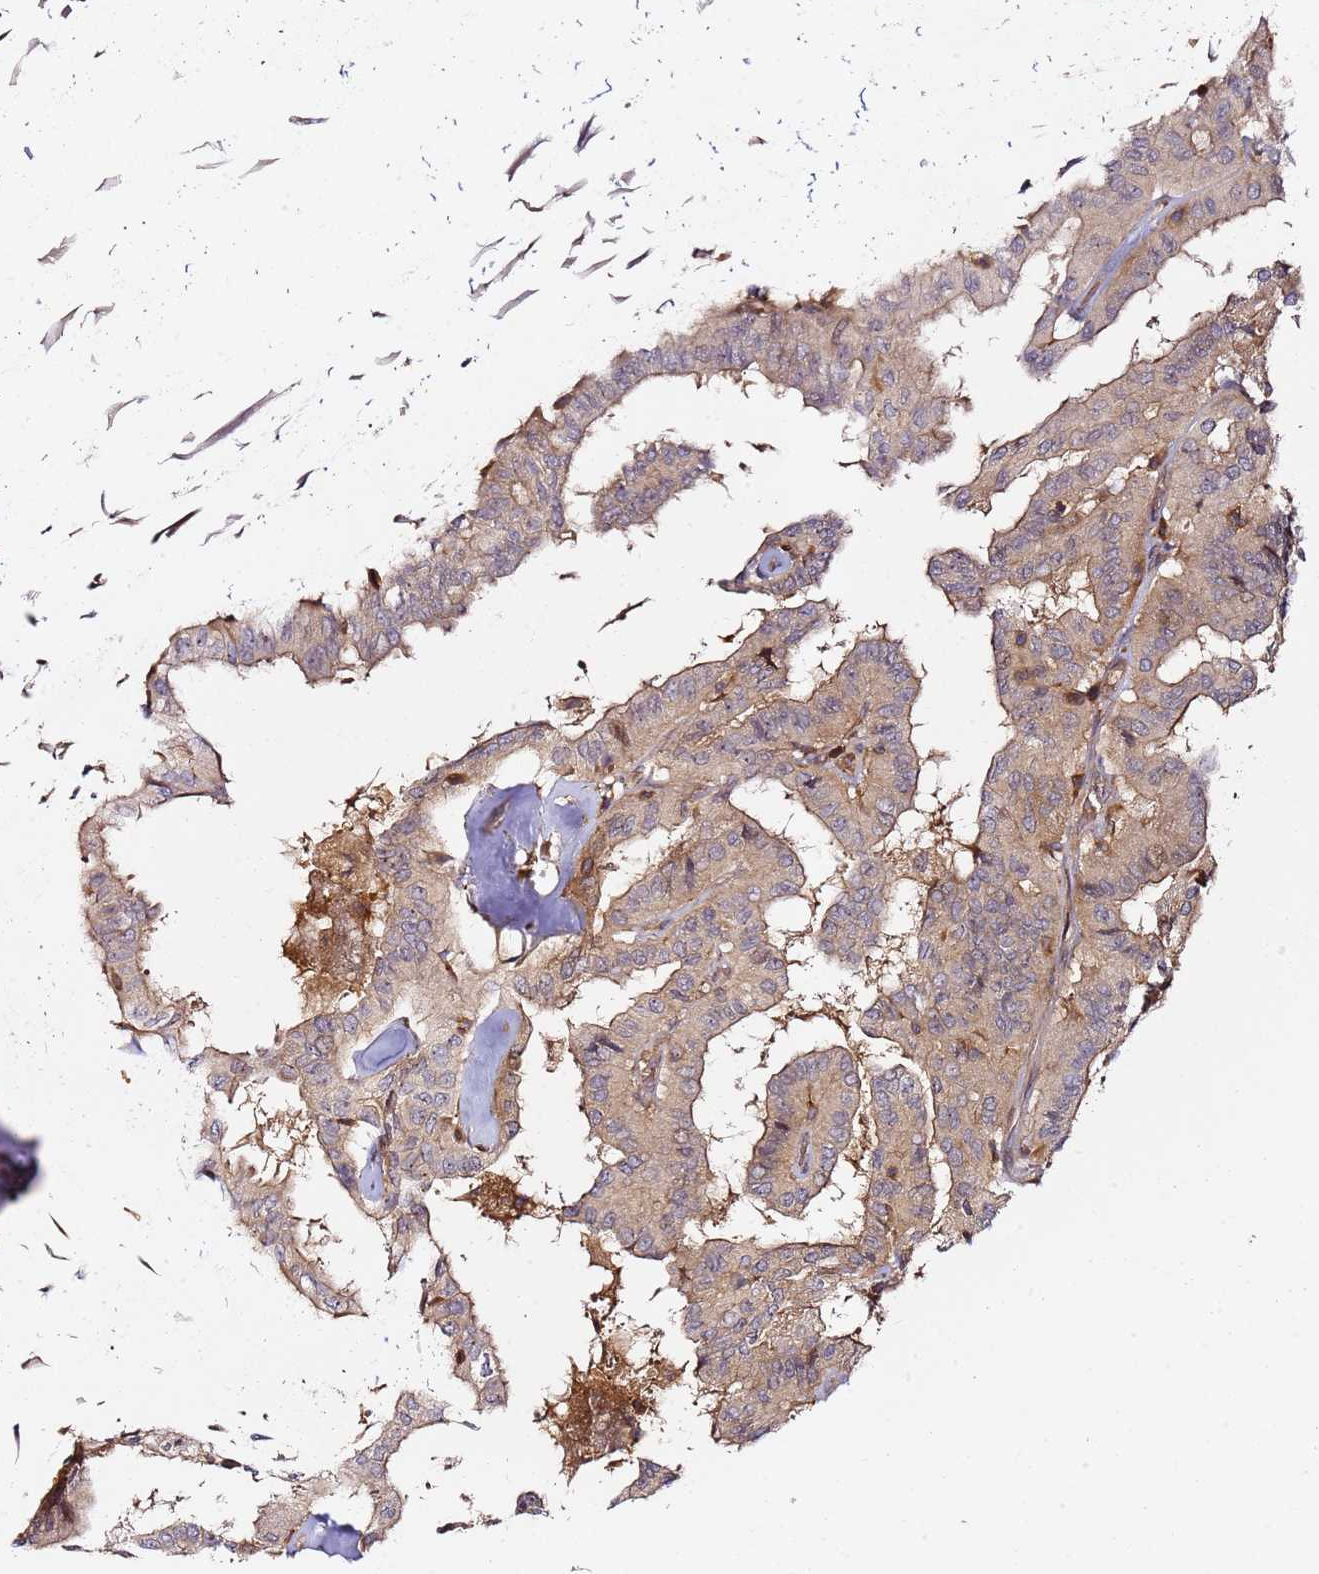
{"staining": {"intensity": "weak", "quantity": "25%-75%", "location": "cytoplasmic/membranous"}, "tissue": "thyroid cancer", "cell_type": "Tumor cells", "image_type": "cancer", "snomed": [{"axis": "morphology", "description": "Papillary adenocarcinoma, NOS"}, {"axis": "topography", "description": "Thyroid gland"}], "caption": "This histopathology image reveals papillary adenocarcinoma (thyroid) stained with immunohistochemistry (IHC) to label a protein in brown. The cytoplasmic/membranous of tumor cells show weak positivity for the protein. Nuclei are counter-stained blue.", "gene": "PRMT7", "patient": {"sex": "female", "age": 59}}